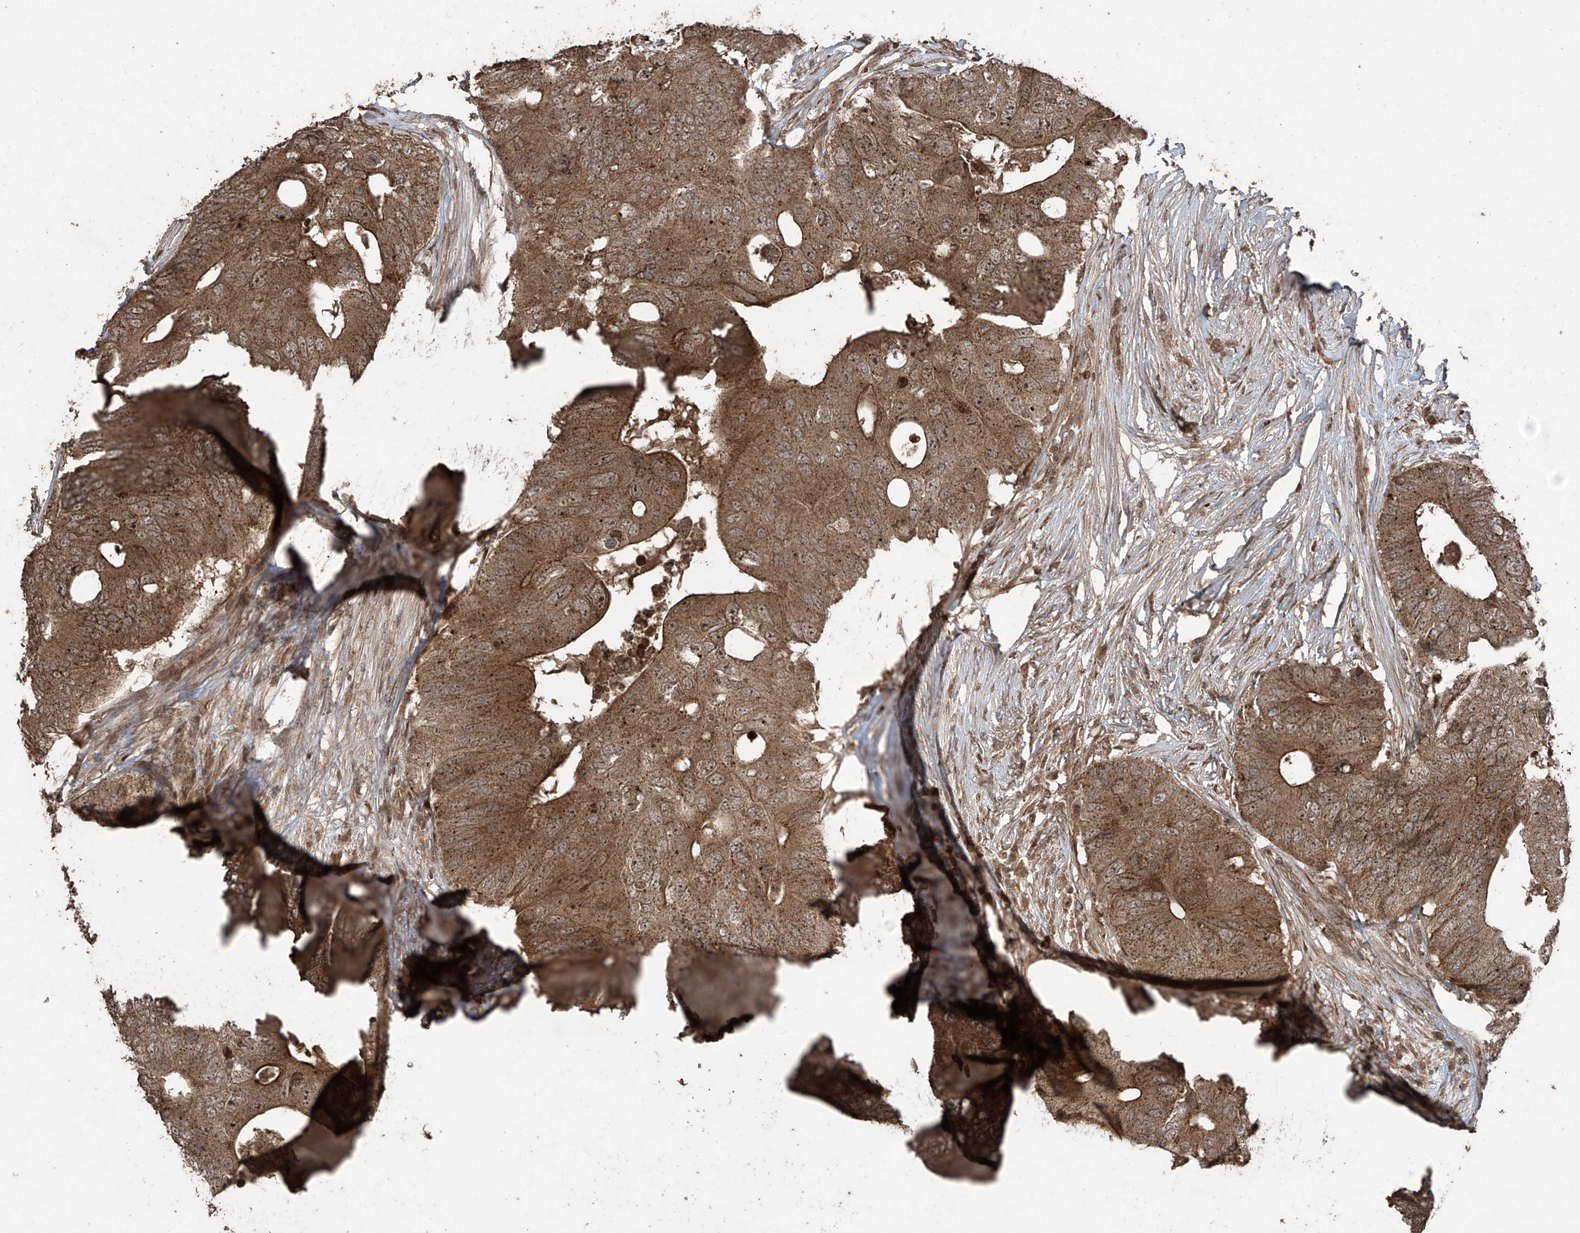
{"staining": {"intensity": "moderate", "quantity": ">75%", "location": "cytoplasmic/membranous"}, "tissue": "colorectal cancer", "cell_type": "Tumor cells", "image_type": "cancer", "snomed": [{"axis": "morphology", "description": "Adenocarcinoma, NOS"}, {"axis": "topography", "description": "Colon"}], "caption": "High-power microscopy captured an immunohistochemistry histopathology image of colorectal cancer (adenocarcinoma), revealing moderate cytoplasmic/membranous staining in about >75% of tumor cells. Nuclei are stained in blue.", "gene": "PGPEP1", "patient": {"sex": "male", "age": 71}}